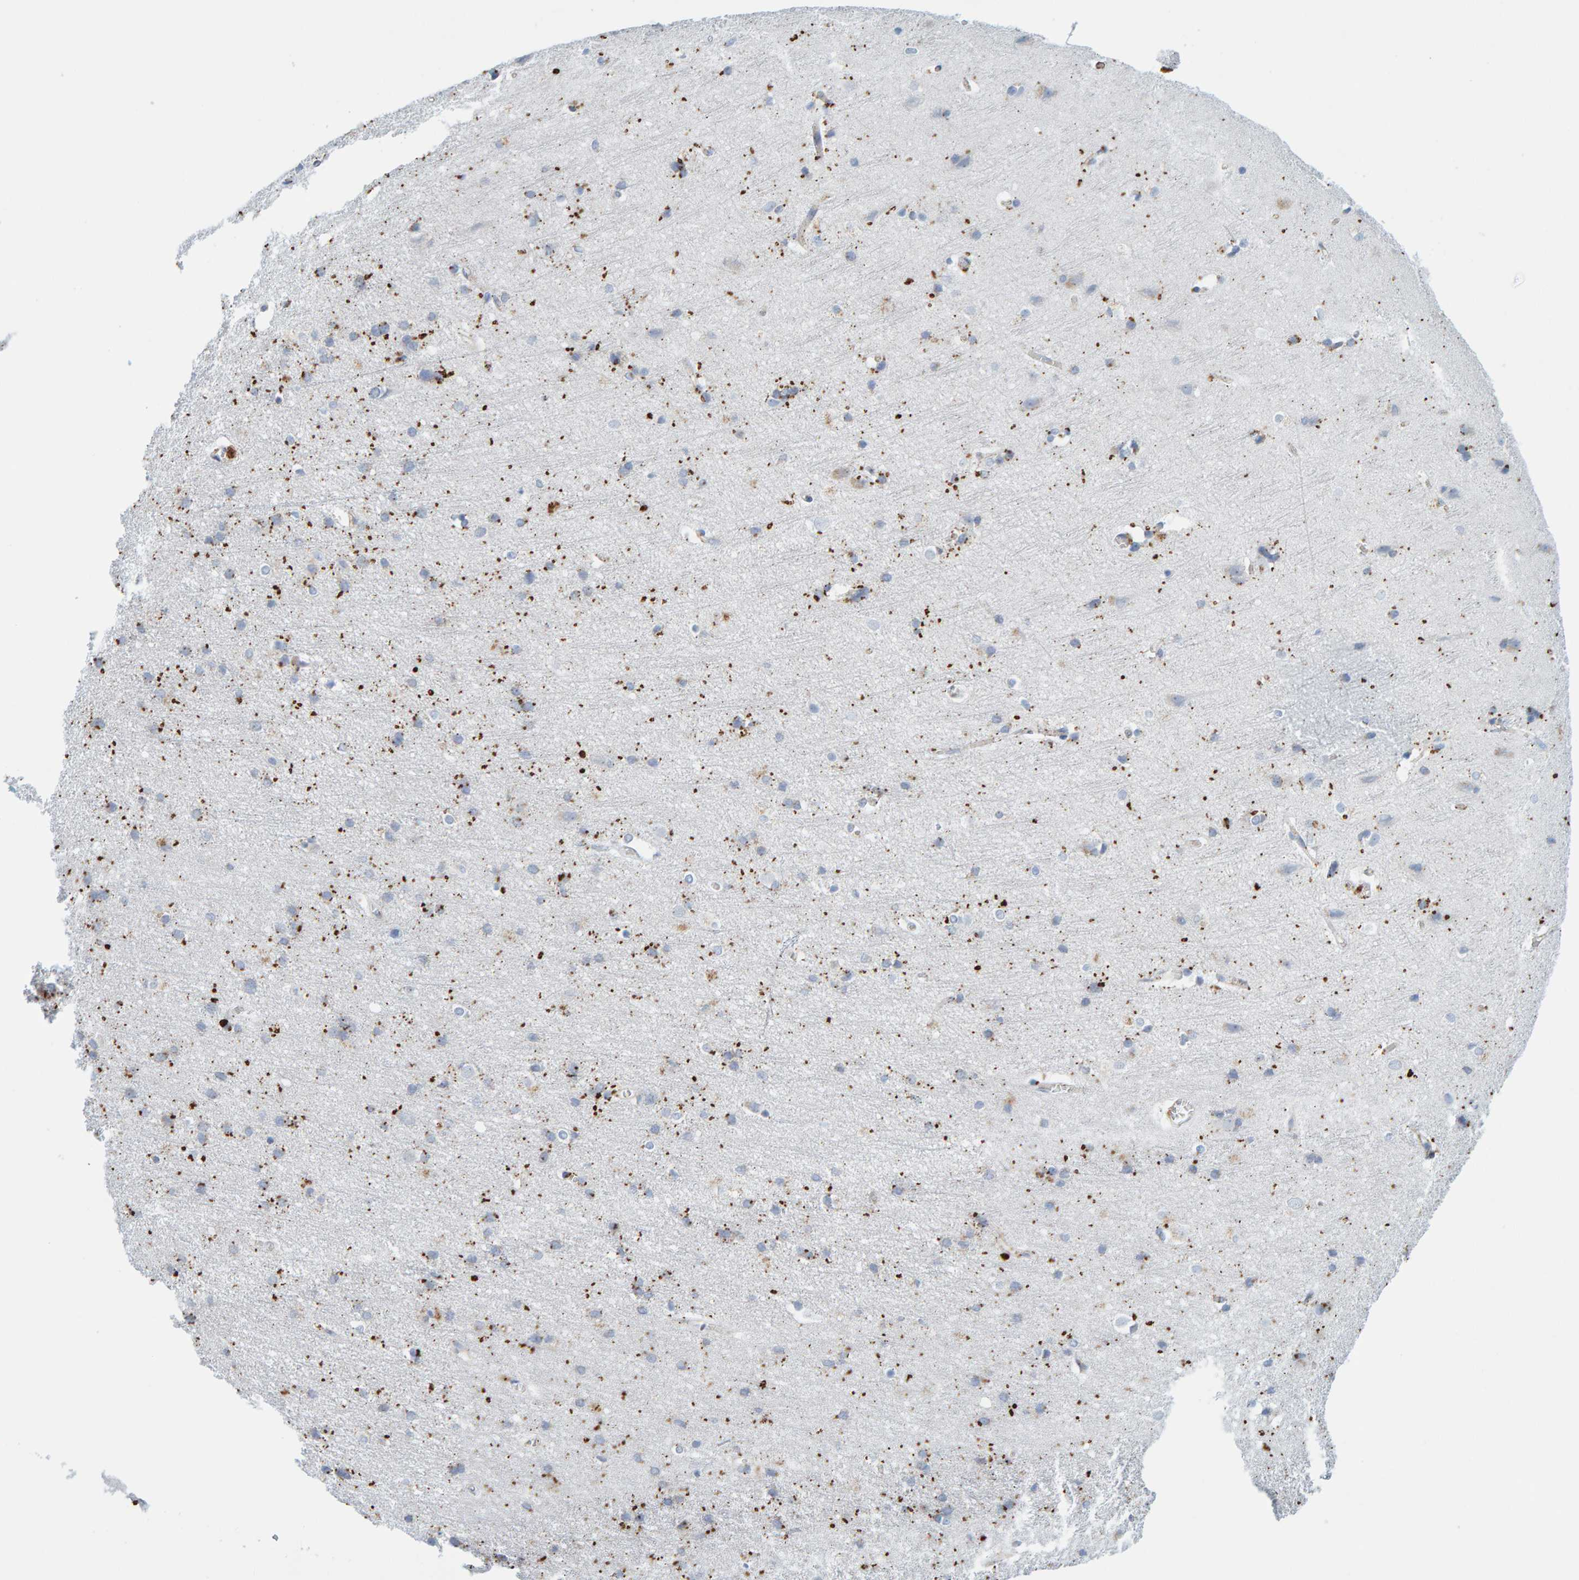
{"staining": {"intensity": "negative", "quantity": "none", "location": "none"}, "tissue": "cerebral cortex", "cell_type": "Endothelial cells", "image_type": "normal", "snomed": [{"axis": "morphology", "description": "Normal tissue, NOS"}, {"axis": "topography", "description": "Cerebral cortex"}], "caption": "Human cerebral cortex stained for a protein using immunohistochemistry demonstrates no positivity in endothelial cells.", "gene": "BIN3", "patient": {"sex": "male", "age": 54}}